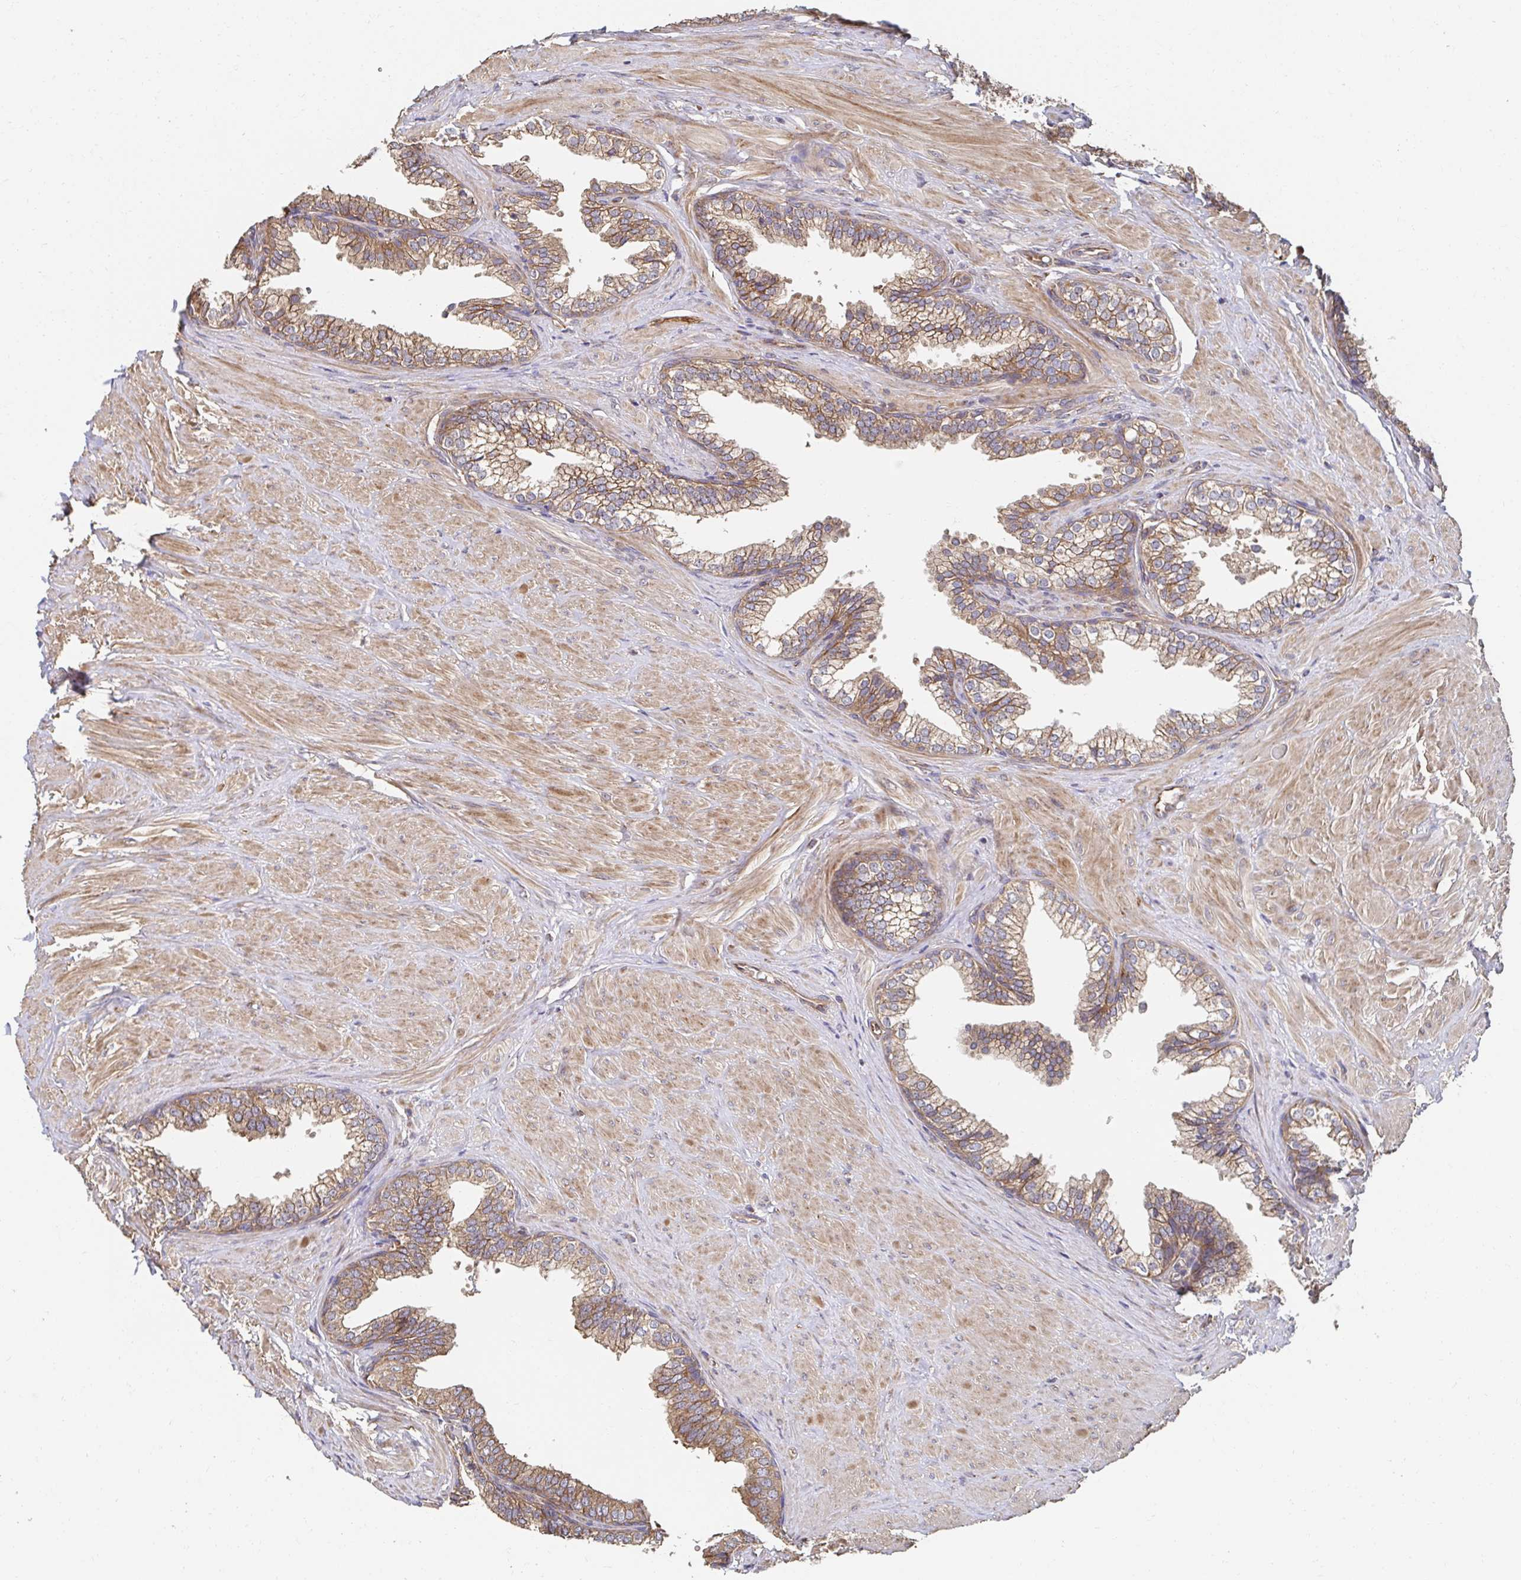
{"staining": {"intensity": "moderate", "quantity": ">75%", "location": "cytoplasmic/membranous"}, "tissue": "prostate", "cell_type": "Glandular cells", "image_type": "normal", "snomed": [{"axis": "morphology", "description": "Normal tissue, NOS"}, {"axis": "topography", "description": "Prostate"}, {"axis": "topography", "description": "Peripheral nerve tissue"}], "caption": "IHC of unremarkable prostate reveals medium levels of moderate cytoplasmic/membranous staining in approximately >75% of glandular cells. (brown staining indicates protein expression, while blue staining denotes nuclei).", "gene": "APBB1", "patient": {"sex": "male", "age": 55}}